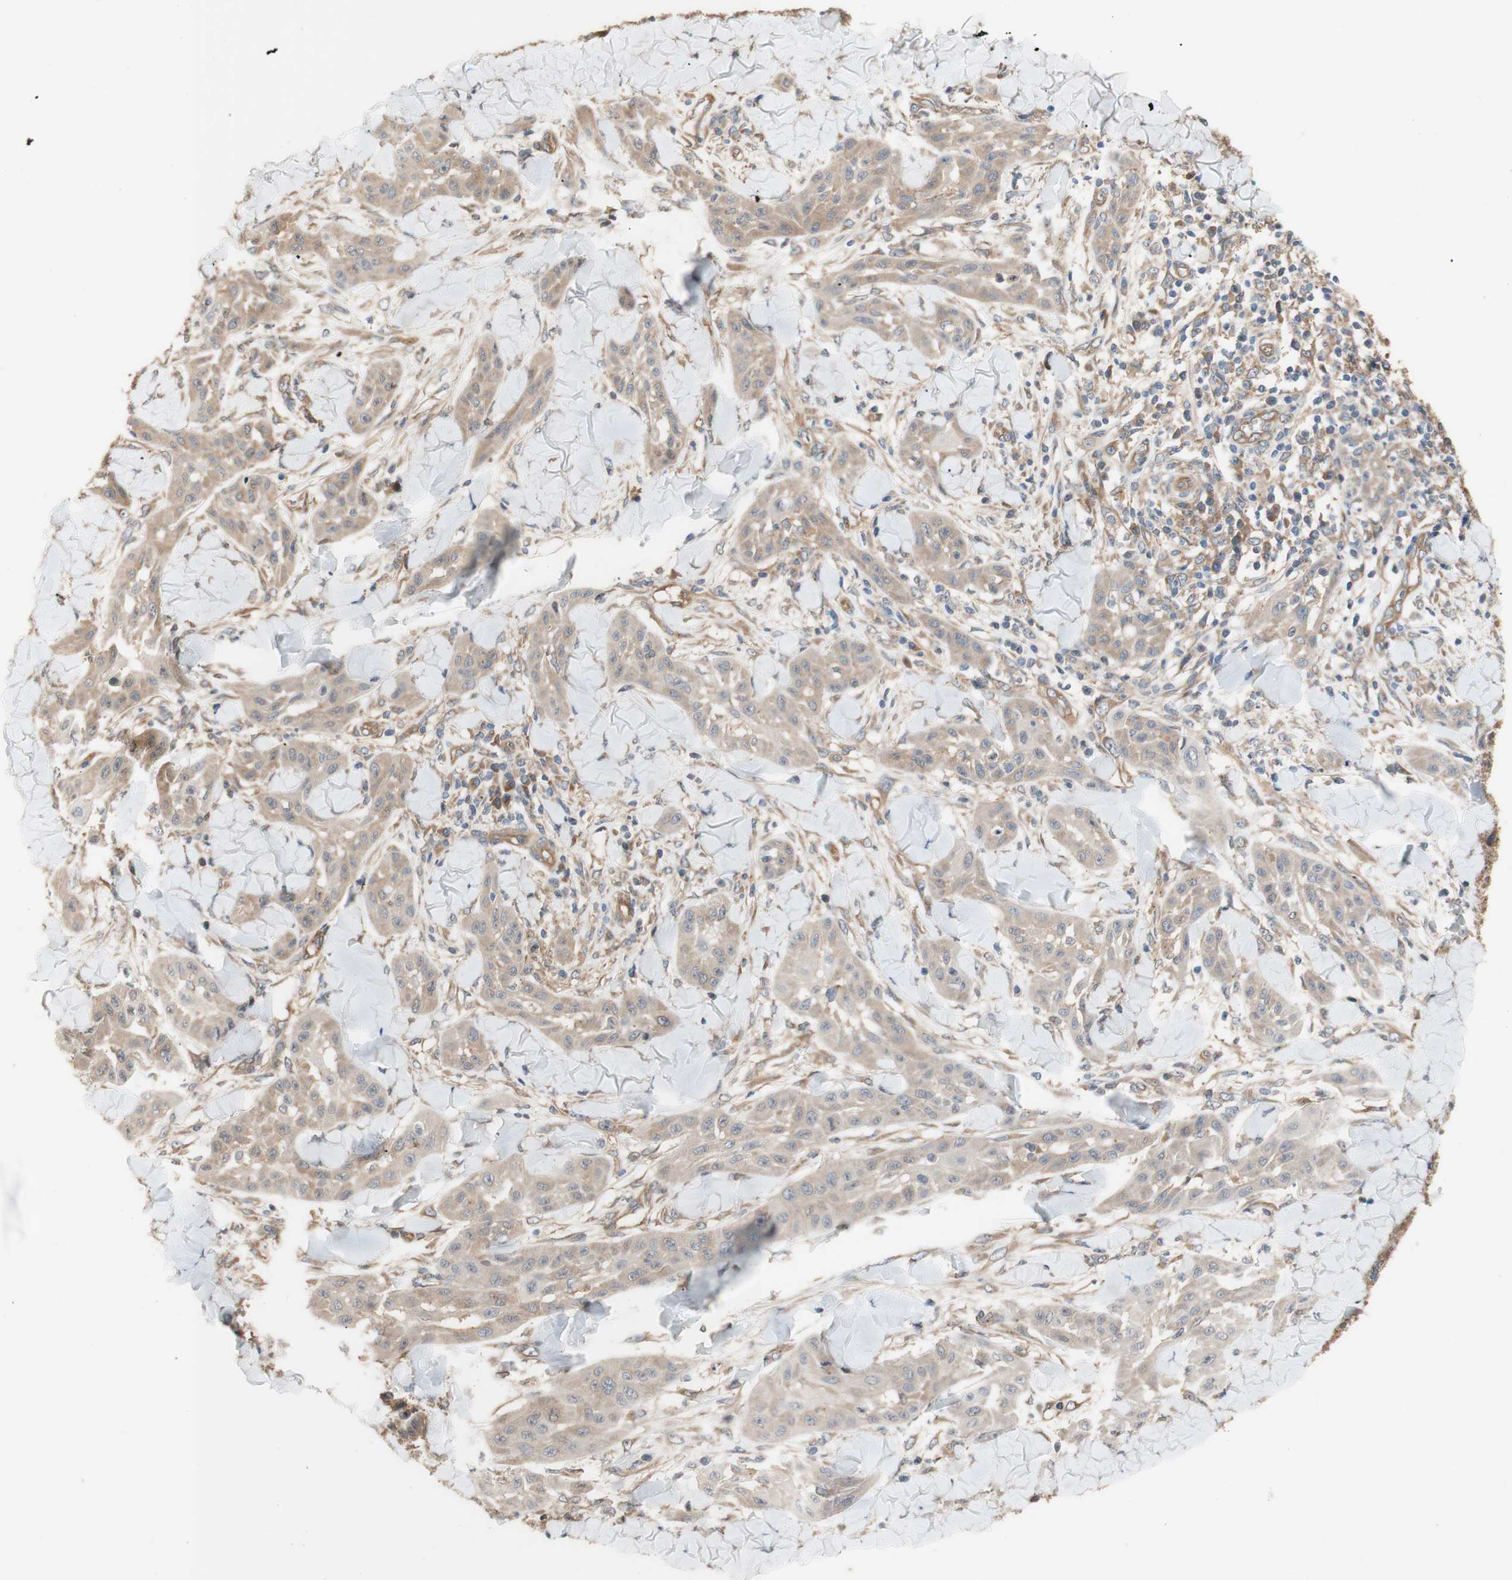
{"staining": {"intensity": "weak", "quantity": ">75%", "location": "cytoplasmic/membranous"}, "tissue": "skin cancer", "cell_type": "Tumor cells", "image_type": "cancer", "snomed": [{"axis": "morphology", "description": "Squamous cell carcinoma, NOS"}, {"axis": "topography", "description": "Skin"}], "caption": "A brown stain labels weak cytoplasmic/membranous expression of a protein in human skin cancer (squamous cell carcinoma) tumor cells. (brown staining indicates protein expression, while blue staining denotes nuclei).", "gene": "DYNLRB1", "patient": {"sex": "male", "age": 24}}